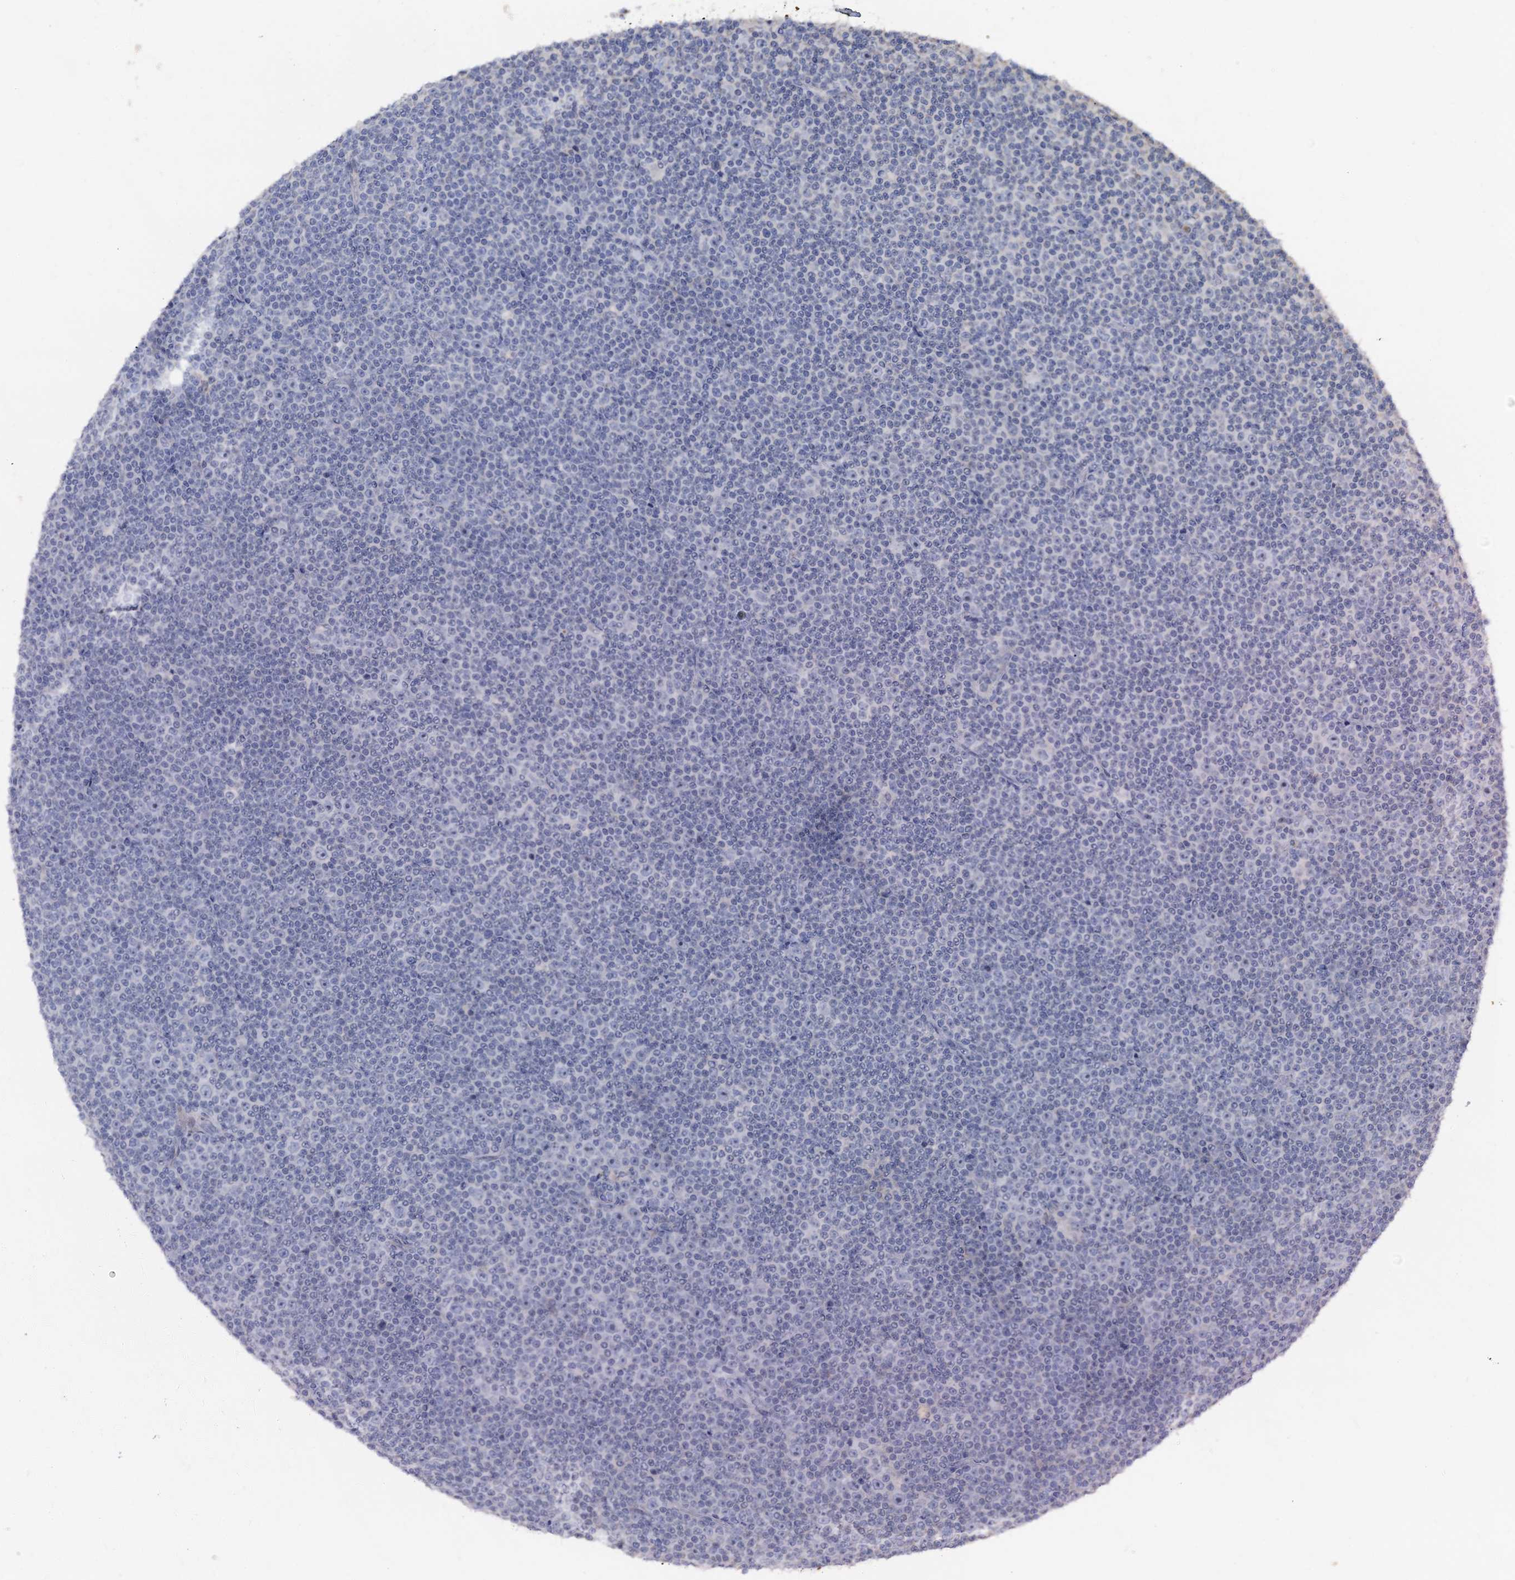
{"staining": {"intensity": "negative", "quantity": "none", "location": "none"}, "tissue": "lymphoma", "cell_type": "Tumor cells", "image_type": "cancer", "snomed": [{"axis": "morphology", "description": "Malignant lymphoma, non-Hodgkin's type, Low grade"}, {"axis": "topography", "description": "Lymph node"}], "caption": "DAB immunohistochemical staining of lymphoma exhibits no significant expression in tumor cells.", "gene": "PLLP", "patient": {"sex": "female", "age": 67}}